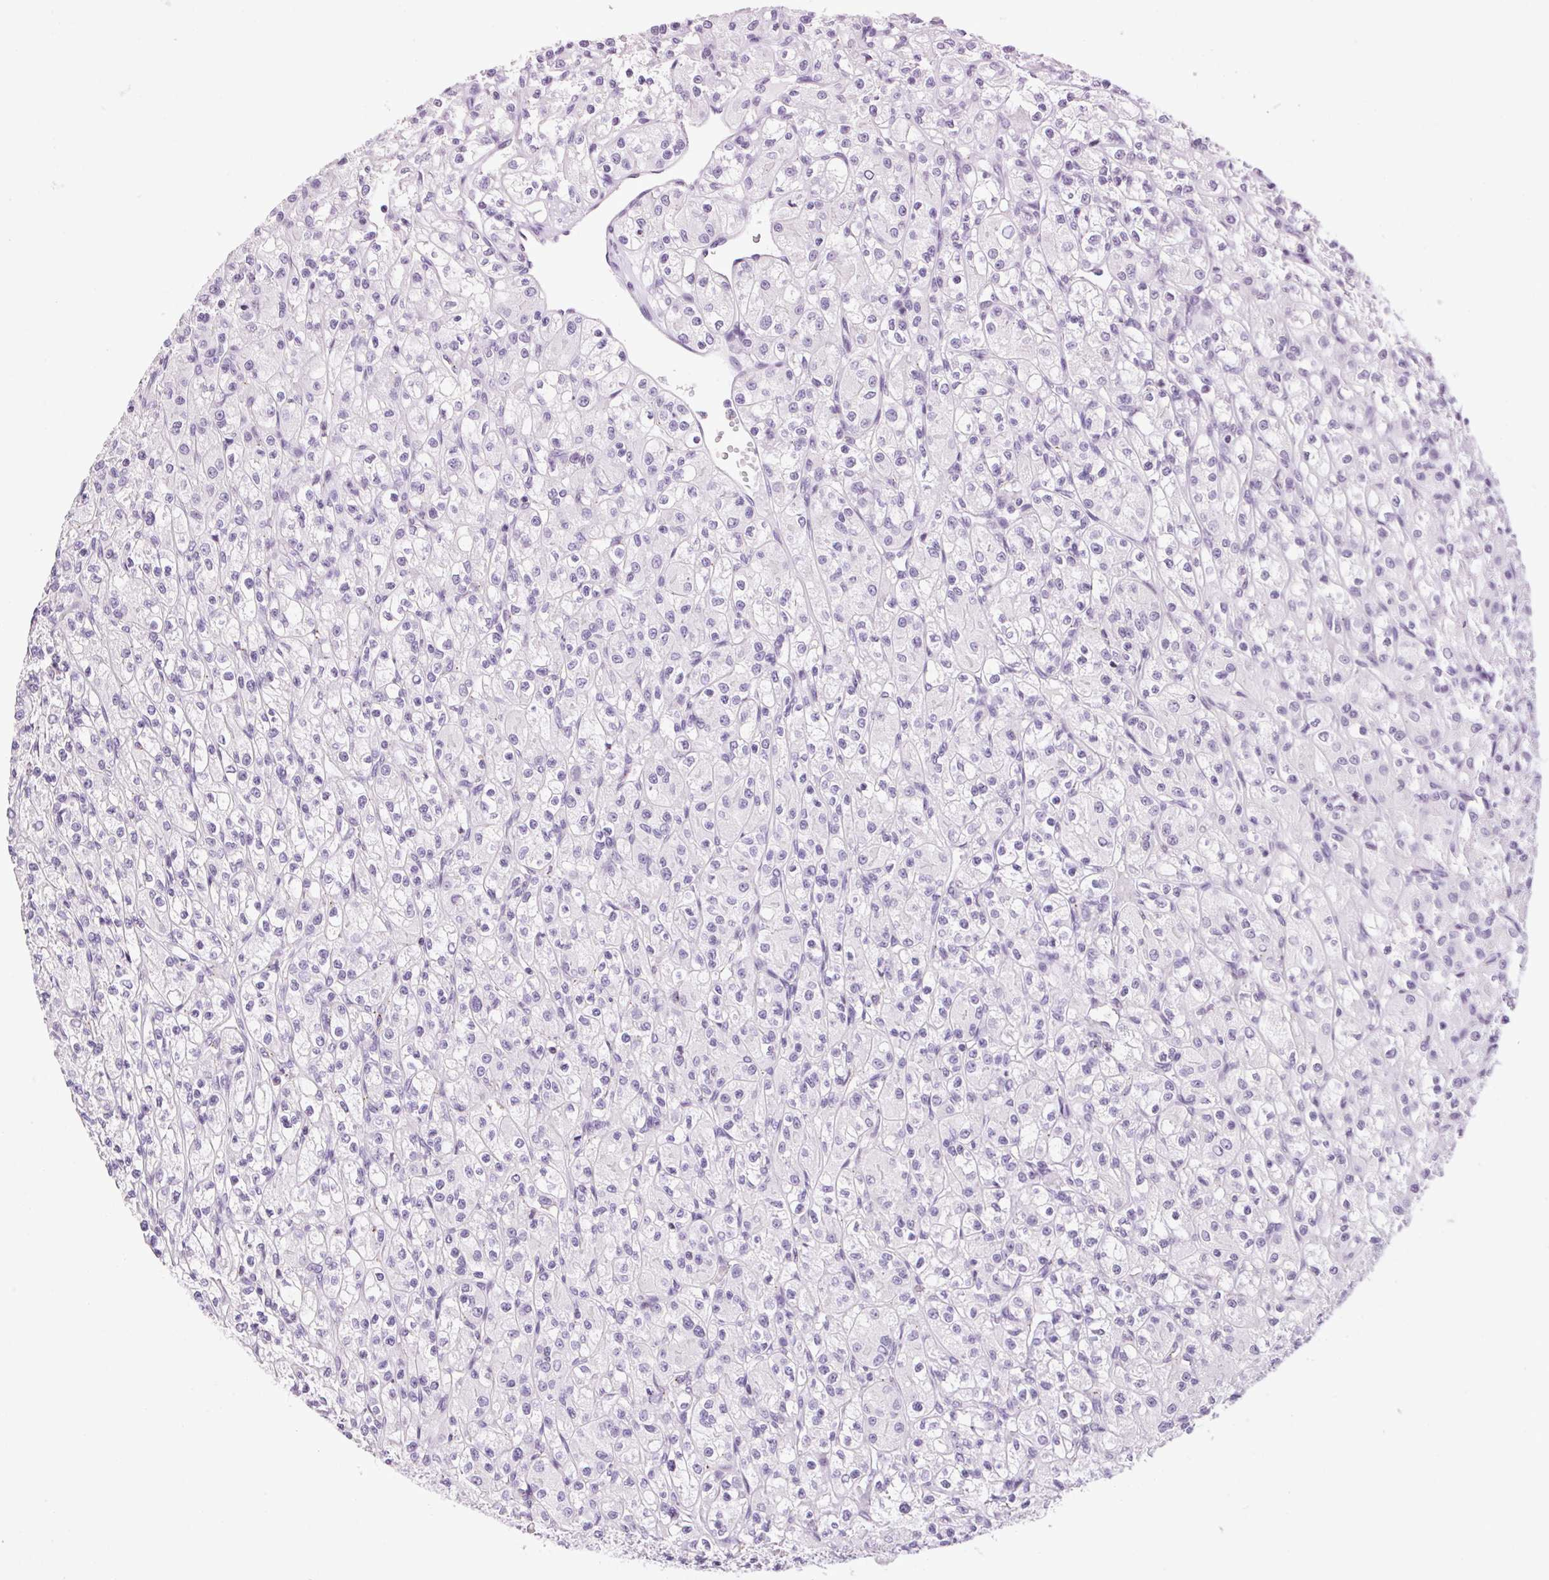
{"staining": {"intensity": "negative", "quantity": "none", "location": "none"}, "tissue": "renal cancer", "cell_type": "Tumor cells", "image_type": "cancer", "snomed": [{"axis": "morphology", "description": "Adenocarcinoma, NOS"}, {"axis": "topography", "description": "Kidney"}], "caption": "This is an immunohistochemistry (IHC) photomicrograph of human adenocarcinoma (renal). There is no staining in tumor cells.", "gene": "TMEM88B", "patient": {"sex": "female", "age": 70}}